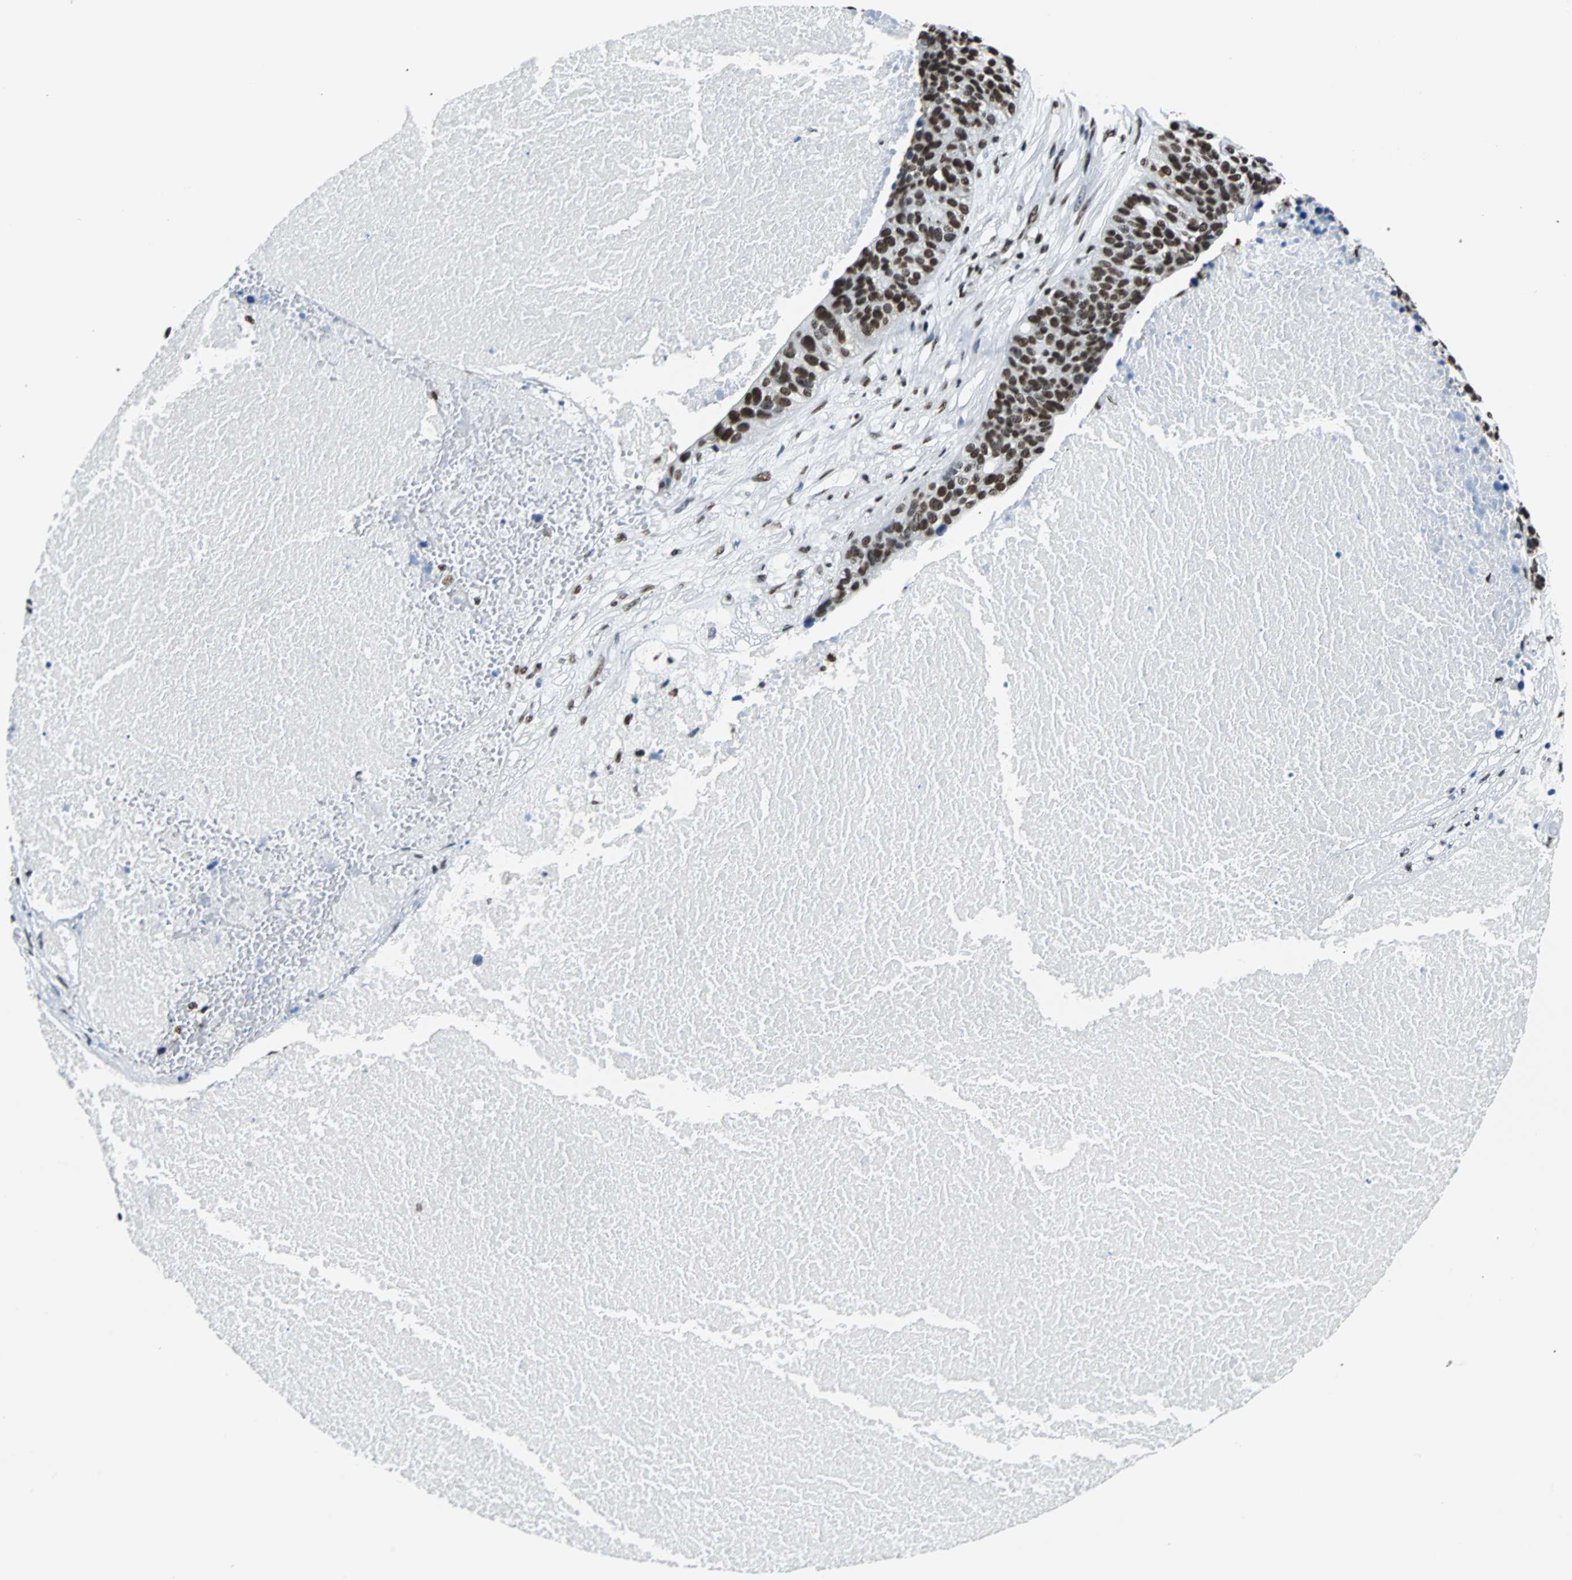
{"staining": {"intensity": "strong", "quantity": ">75%", "location": "nuclear"}, "tissue": "ovarian cancer", "cell_type": "Tumor cells", "image_type": "cancer", "snomed": [{"axis": "morphology", "description": "Cystadenocarcinoma, serous, NOS"}, {"axis": "topography", "description": "Ovary"}], "caption": "Immunohistochemical staining of human ovarian cancer (serous cystadenocarcinoma) demonstrates high levels of strong nuclear expression in about >75% of tumor cells. Immunohistochemistry stains the protein of interest in brown and the nuclei are stained blue.", "gene": "FUBP1", "patient": {"sex": "female", "age": 59}}